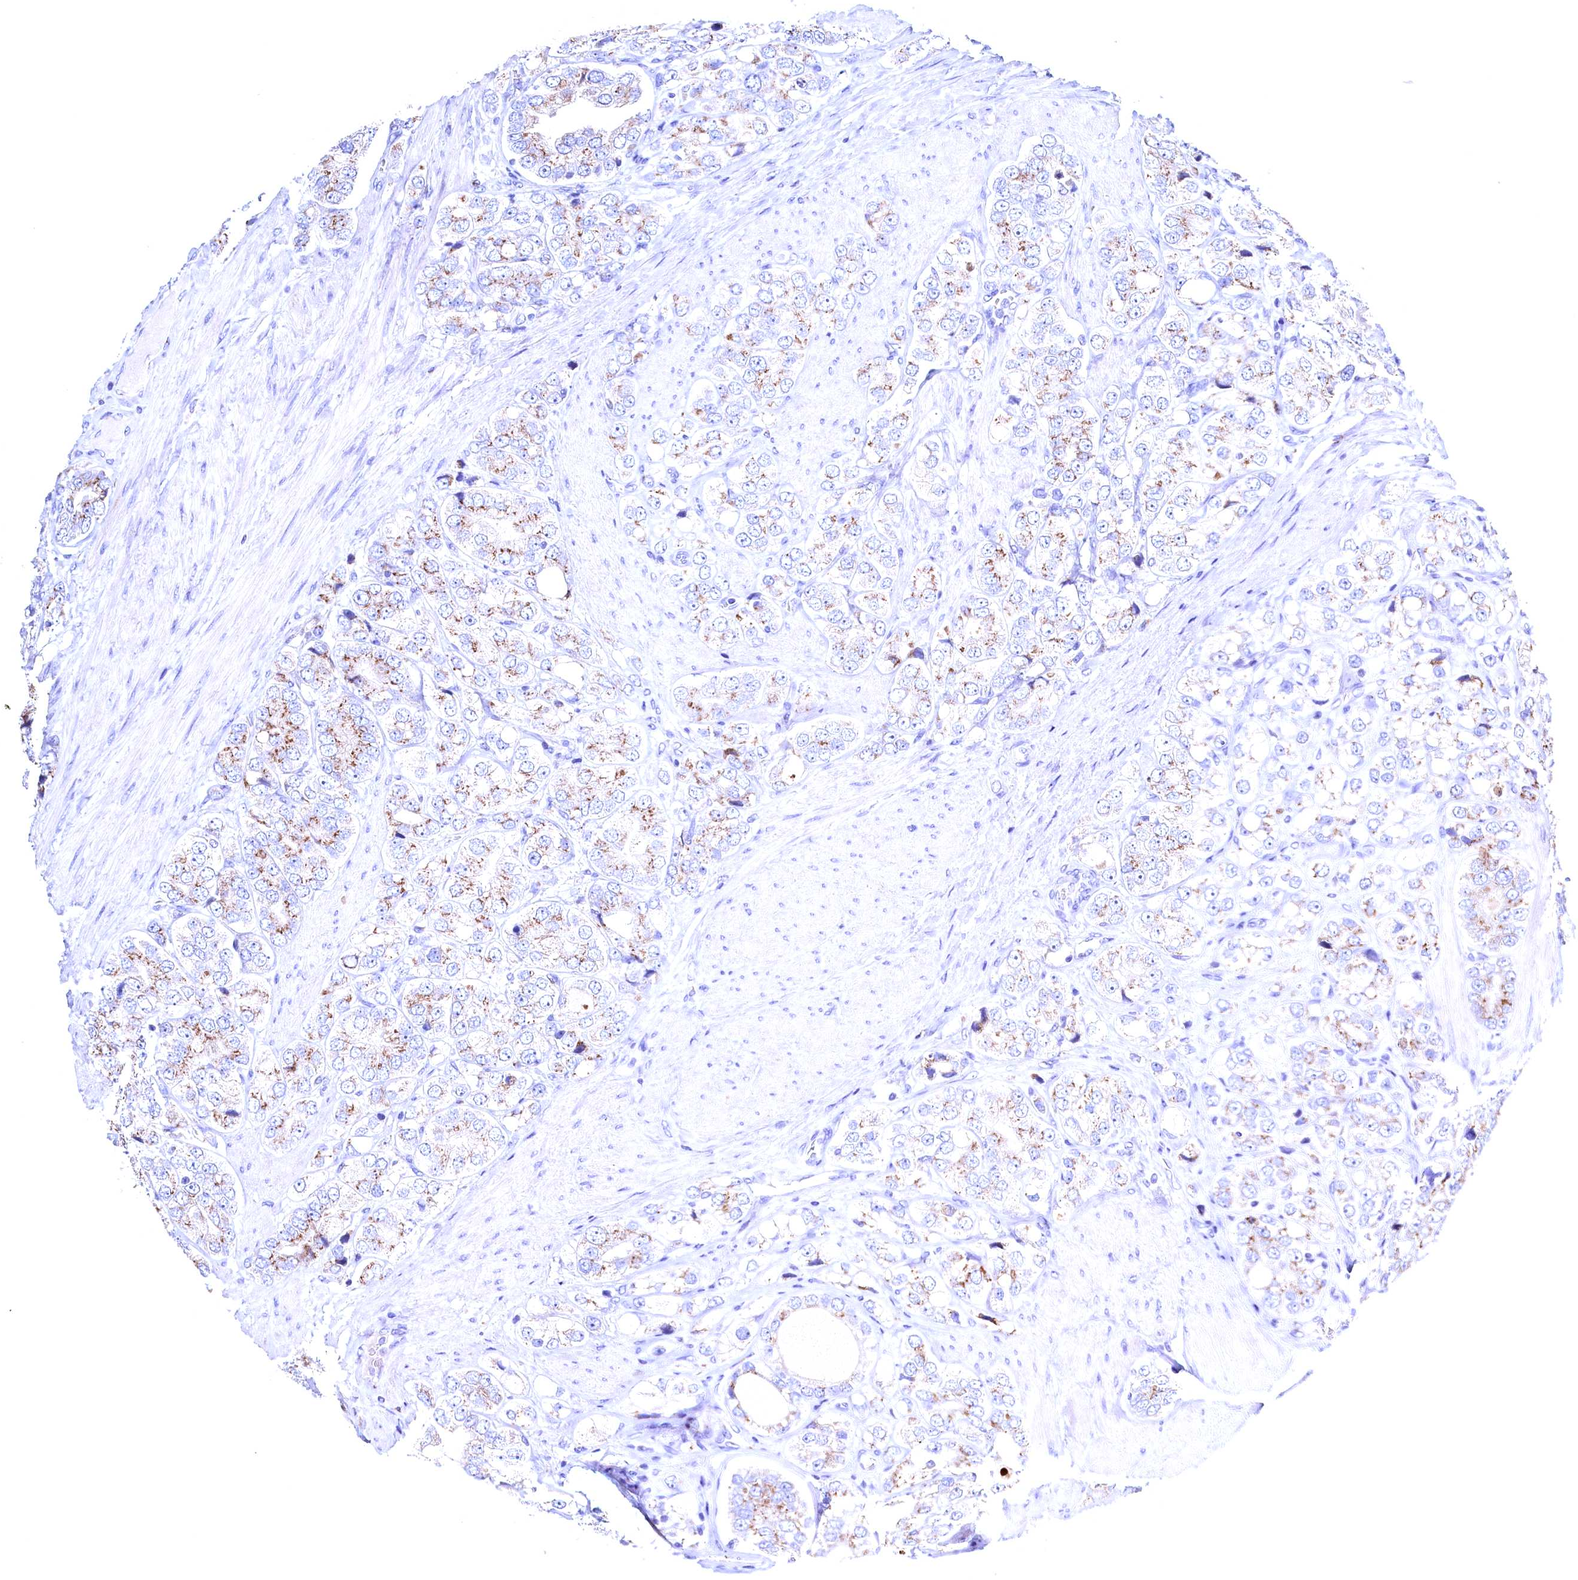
{"staining": {"intensity": "moderate", "quantity": "<25%", "location": "cytoplasmic/membranous"}, "tissue": "prostate cancer", "cell_type": "Tumor cells", "image_type": "cancer", "snomed": [{"axis": "morphology", "description": "Adenocarcinoma, High grade"}, {"axis": "topography", "description": "Prostate"}], "caption": "Prostate adenocarcinoma (high-grade) stained with a protein marker demonstrates moderate staining in tumor cells.", "gene": "GPR108", "patient": {"sex": "male", "age": 50}}